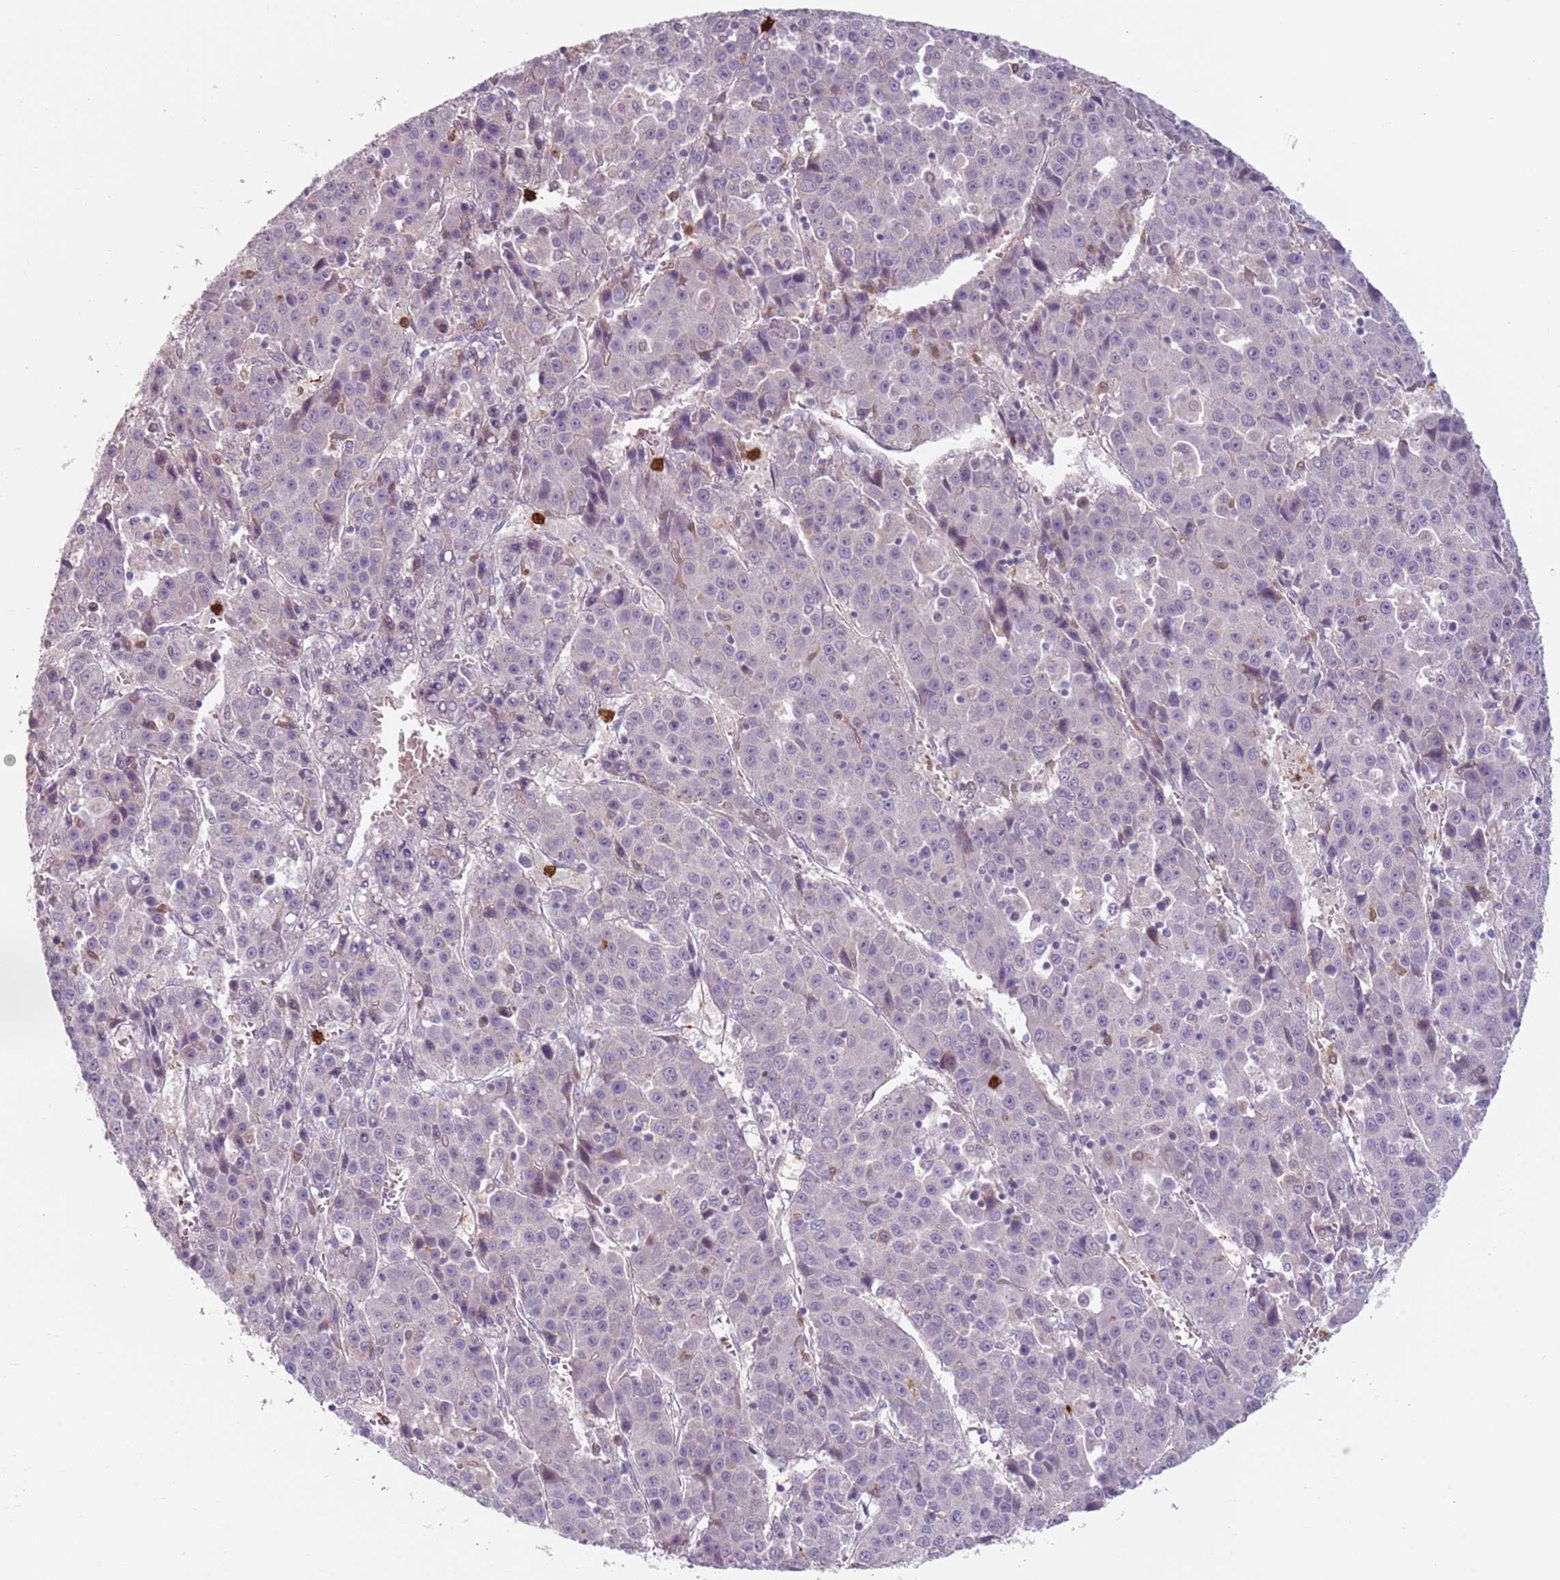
{"staining": {"intensity": "negative", "quantity": "none", "location": "none"}, "tissue": "liver cancer", "cell_type": "Tumor cells", "image_type": "cancer", "snomed": [{"axis": "morphology", "description": "Carcinoma, Hepatocellular, NOS"}, {"axis": "topography", "description": "Liver"}], "caption": "There is no significant staining in tumor cells of liver hepatocellular carcinoma. (DAB immunohistochemistry visualized using brightfield microscopy, high magnification).", "gene": "SPAG4", "patient": {"sex": "female", "age": 53}}